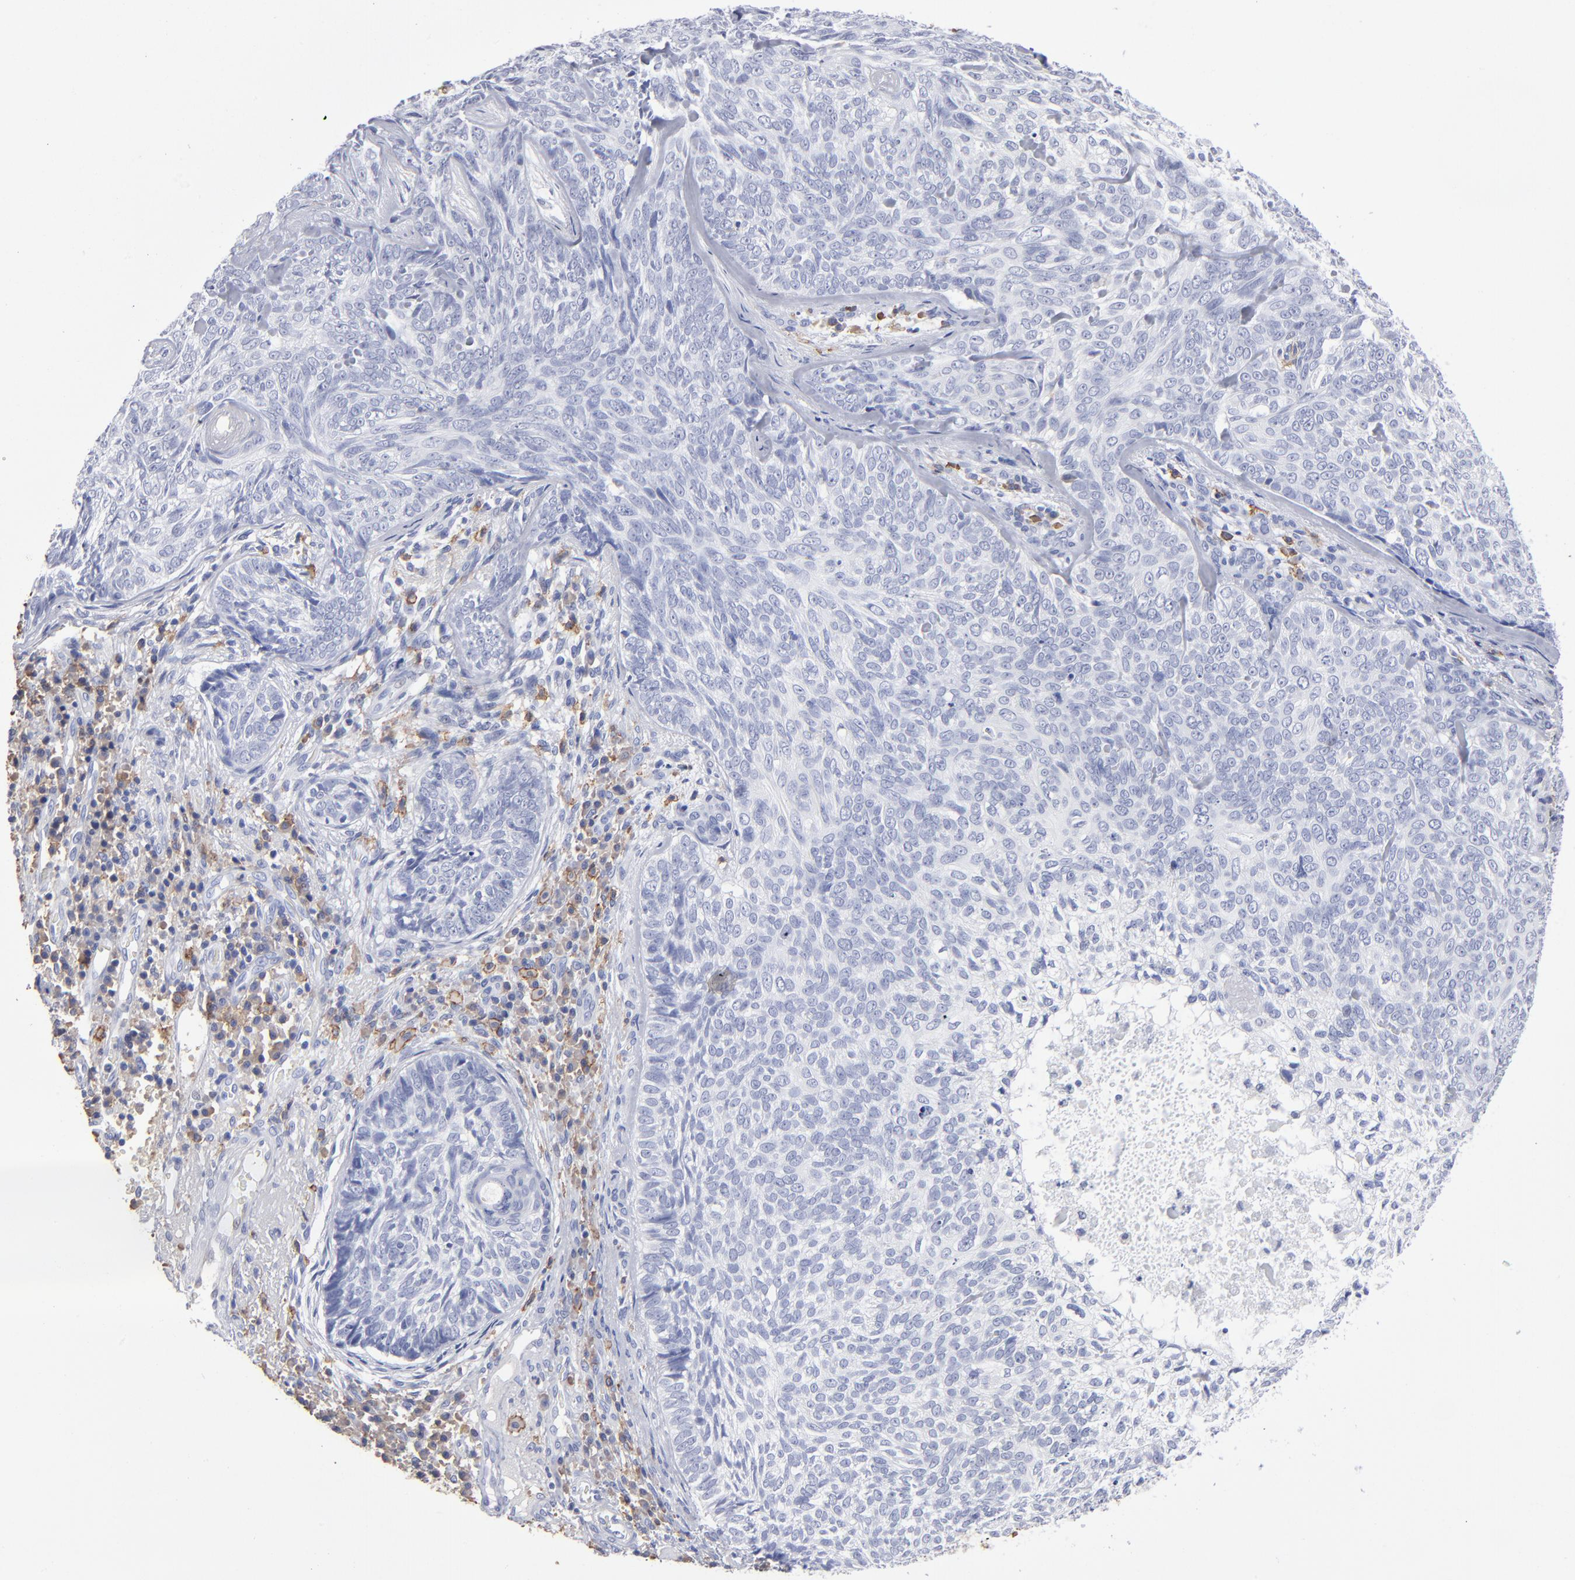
{"staining": {"intensity": "negative", "quantity": "none", "location": "none"}, "tissue": "skin cancer", "cell_type": "Tumor cells", "image_type": "cancer", "snomed": [{"axis": "morphology", "description": "Basal cell carcinoma"}, {"axis": "topography", "description": "Skin"}], "caption": "Protein analysis of skin cancer displays no significant positivity in tumor cells. (Stains: DAB immunohistochemistry (IHC) with hematoxylin counter stain, Microscopy: brightfield microscopy at high magnification).", "gene": "LAT2", "patient": {"sex": "male", "age": 72}}